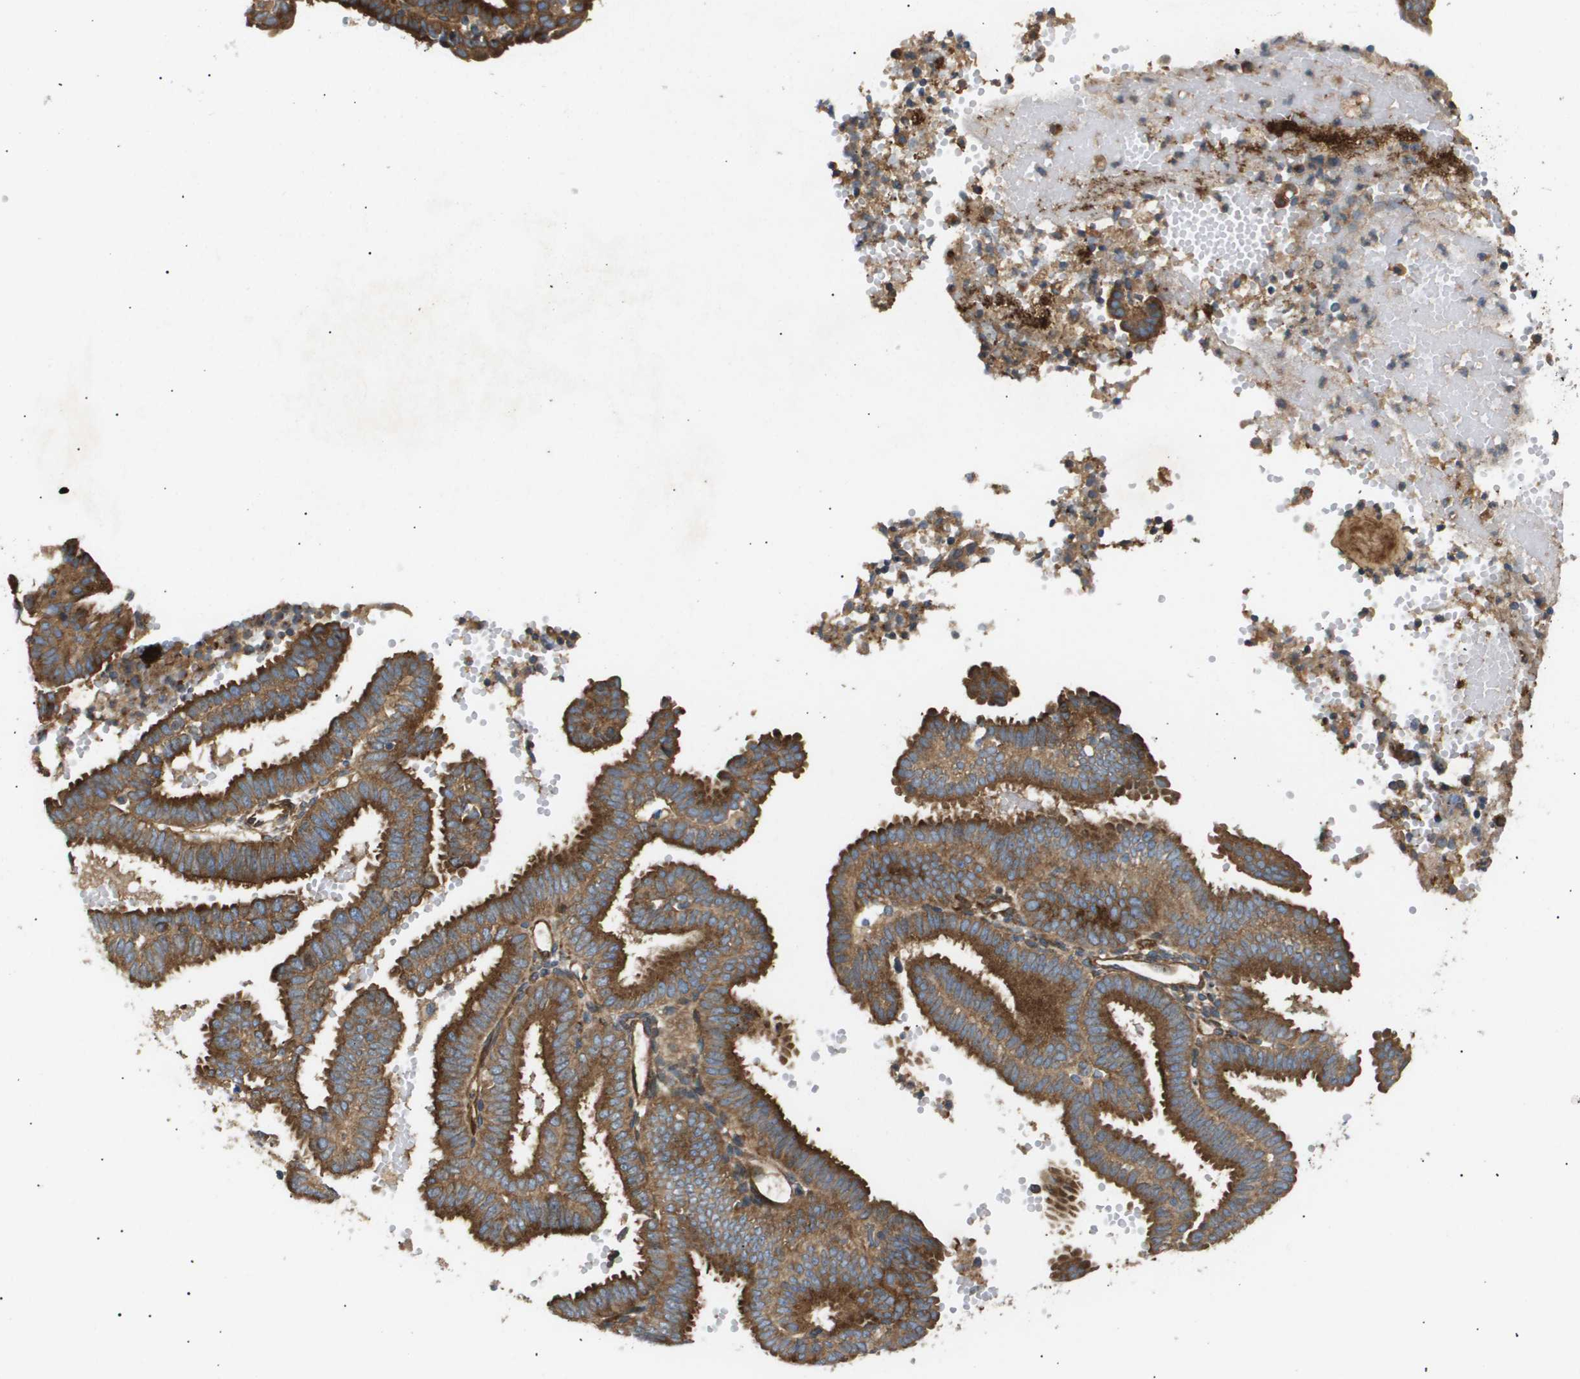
{"staining": {"intensity": "strong", "quantity": ">75%", "location": "cytoplasmic/membranous"}, "tissue": "endometrial cancer", "cell_type": "Tumor cells", "image_type": "cancer", "snomed": [{"axis": "morphology", "description": "Adenocarcinoma, NOS"}, {"axis": "topography", "description": "Endometrium"}], "caption": "This is a histology image of immunohistochemistry (IHC) staining of adenocarcinoma (endometrial), which shows strong staining in the cytoplasmic/membranous of tumor cells.", "gene": "LYSMD3", "patient": {"sex": "female", "age": 58}}